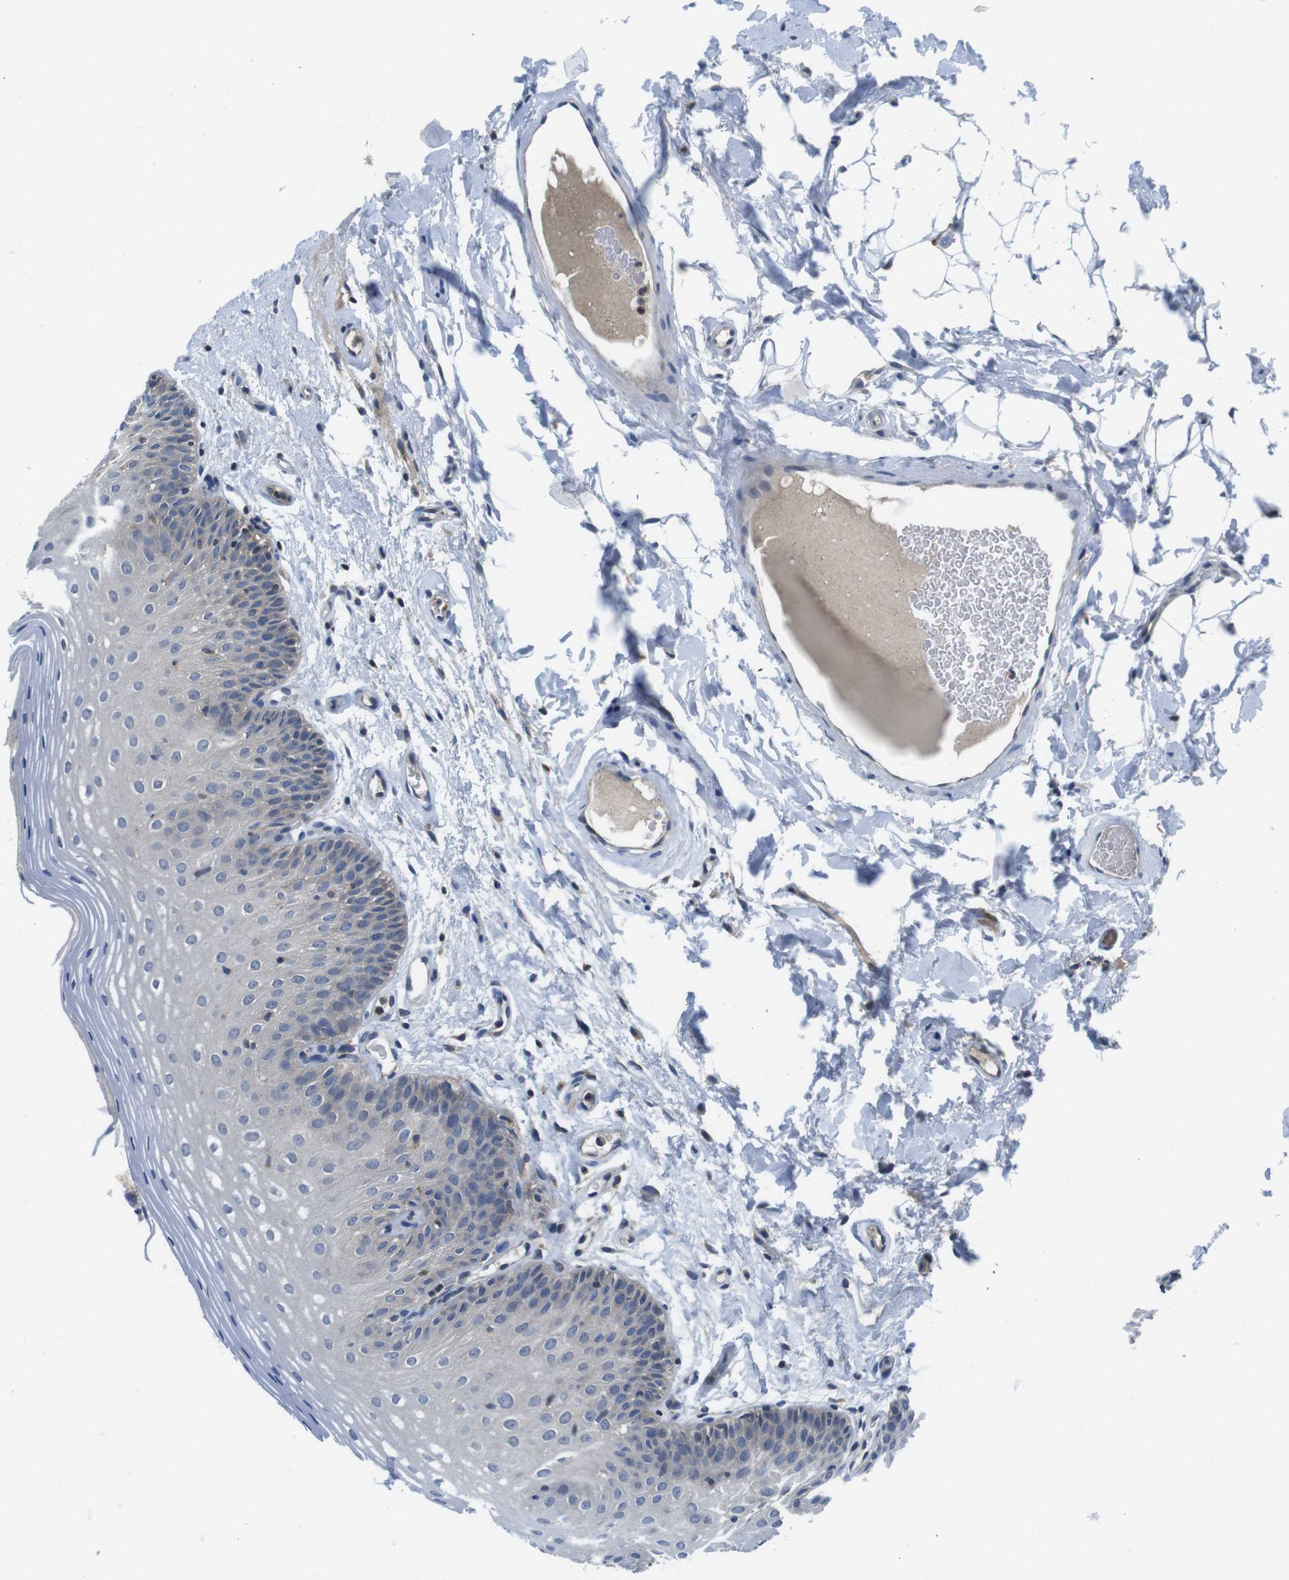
{"staining": {"intensity": "negative", "quantity": "none", "location": "none"}, "tissue": "oral mucosa", "cell_type": "Squamous epithelial cells", "image_type": "normal", "snomed": [{"axis": "morphology", "description": "Normal tissue, NOS"}, {"axis": "morphology", "description": "Squamous cell carcinoma, NOS"}, {"axis": "topography", "description": "Skeletal muscle"}, {"axis": "topography", "description": "Oral tissue"}], "caption": "DAB (3,3'-diaminobenzidine) immunohistochemical staining of unremarkable oral mucosa displays no significant staining in squamous epithelial cells.", "gene": "PIK3CD", "patient": {"sex": "male", "age": 71}}